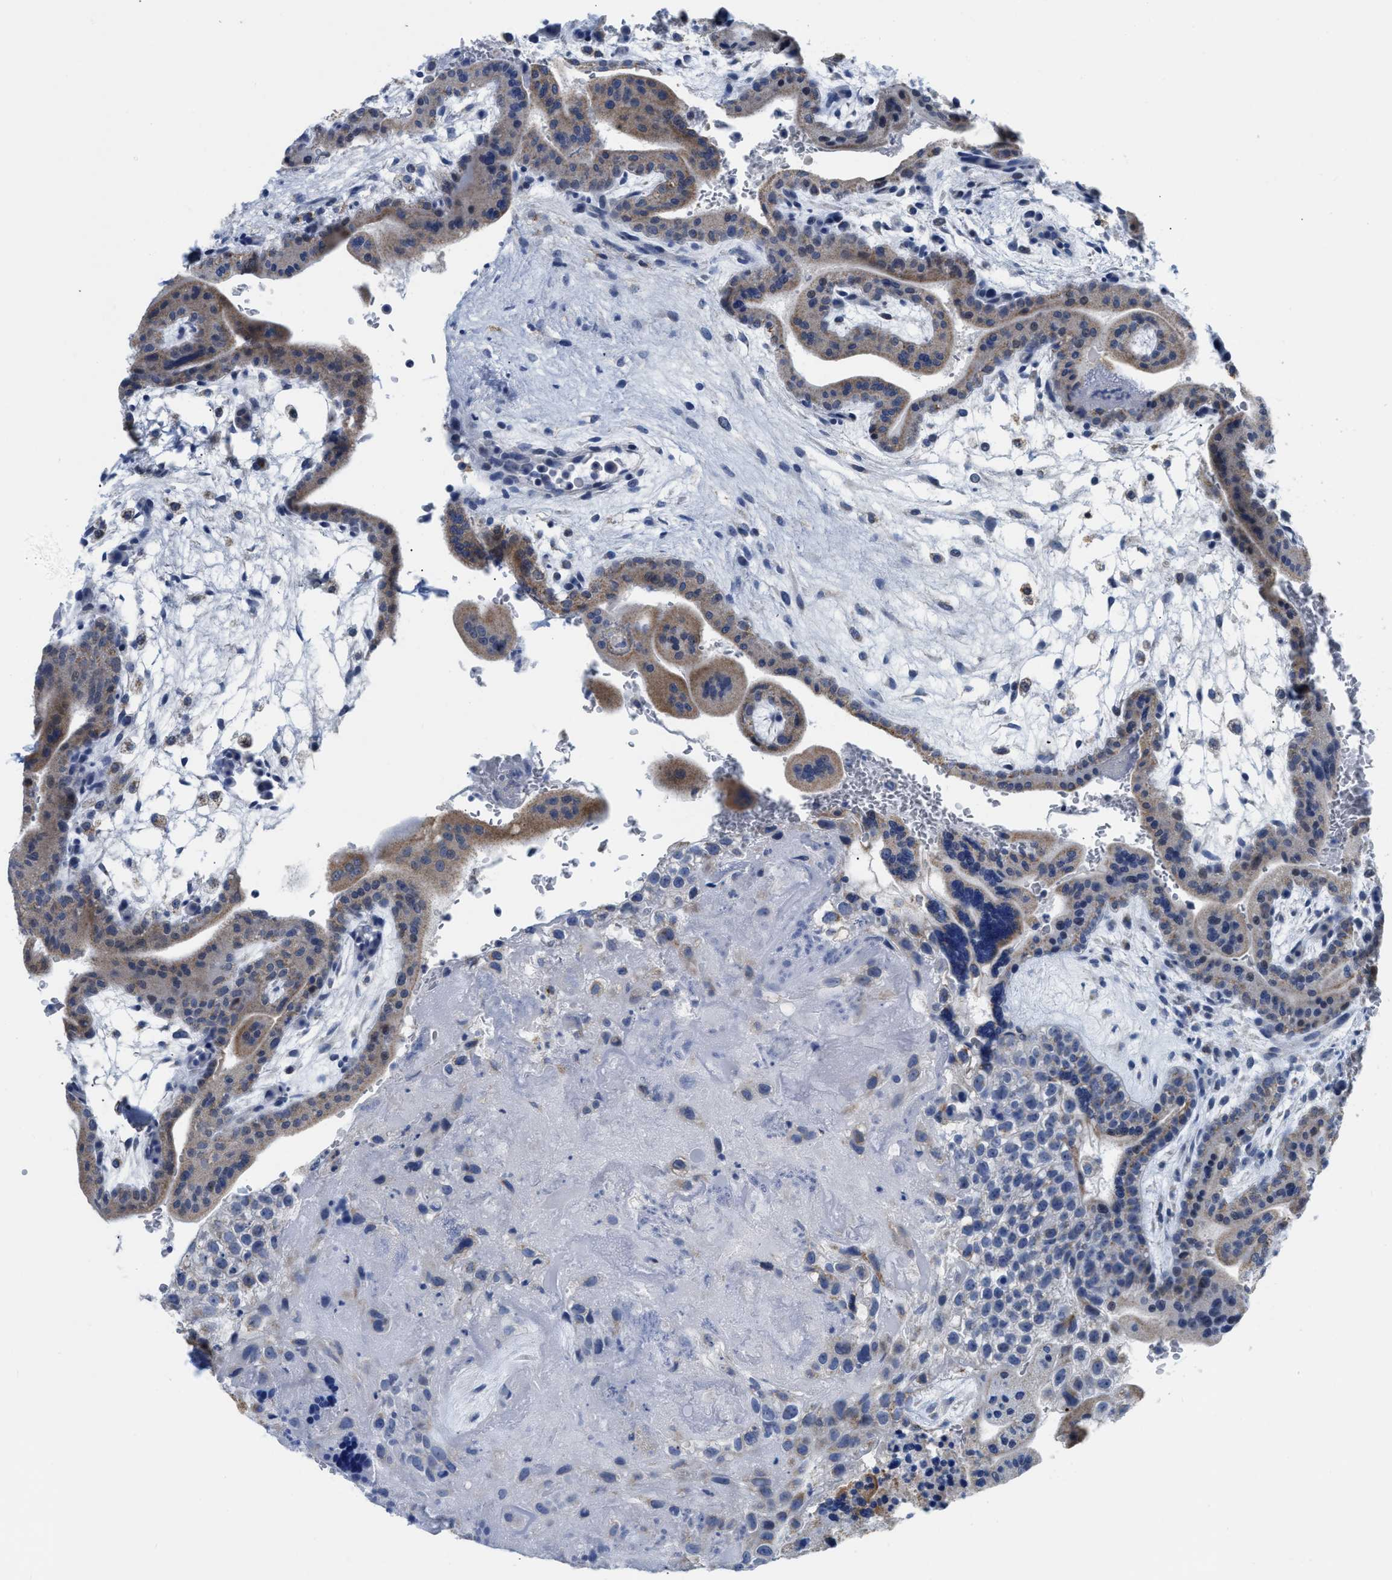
{"staining": {"intensity": "weak", "quantity": "<25%", "location": "cytoplasmic/membranous"}, "tissue": "placenta", "cell_type": "Decidual cells", "image_type": "normal", "snomed": [{"axis": "morphology", "description": "Normal tissue, NOS"}, {"axis": "topography", "description": "Placenta"}], "caption": "Immunohistochemical staining of benign placenta exhibits no significant staining in decidual cells. The staining is performed using DAB (3,3'-diaminobenzidine) brown chromogen with nuclei counter-stained in using hematoxylin.", "gene": "ETFA", "patient": {"sex": "female", "age": 35}}